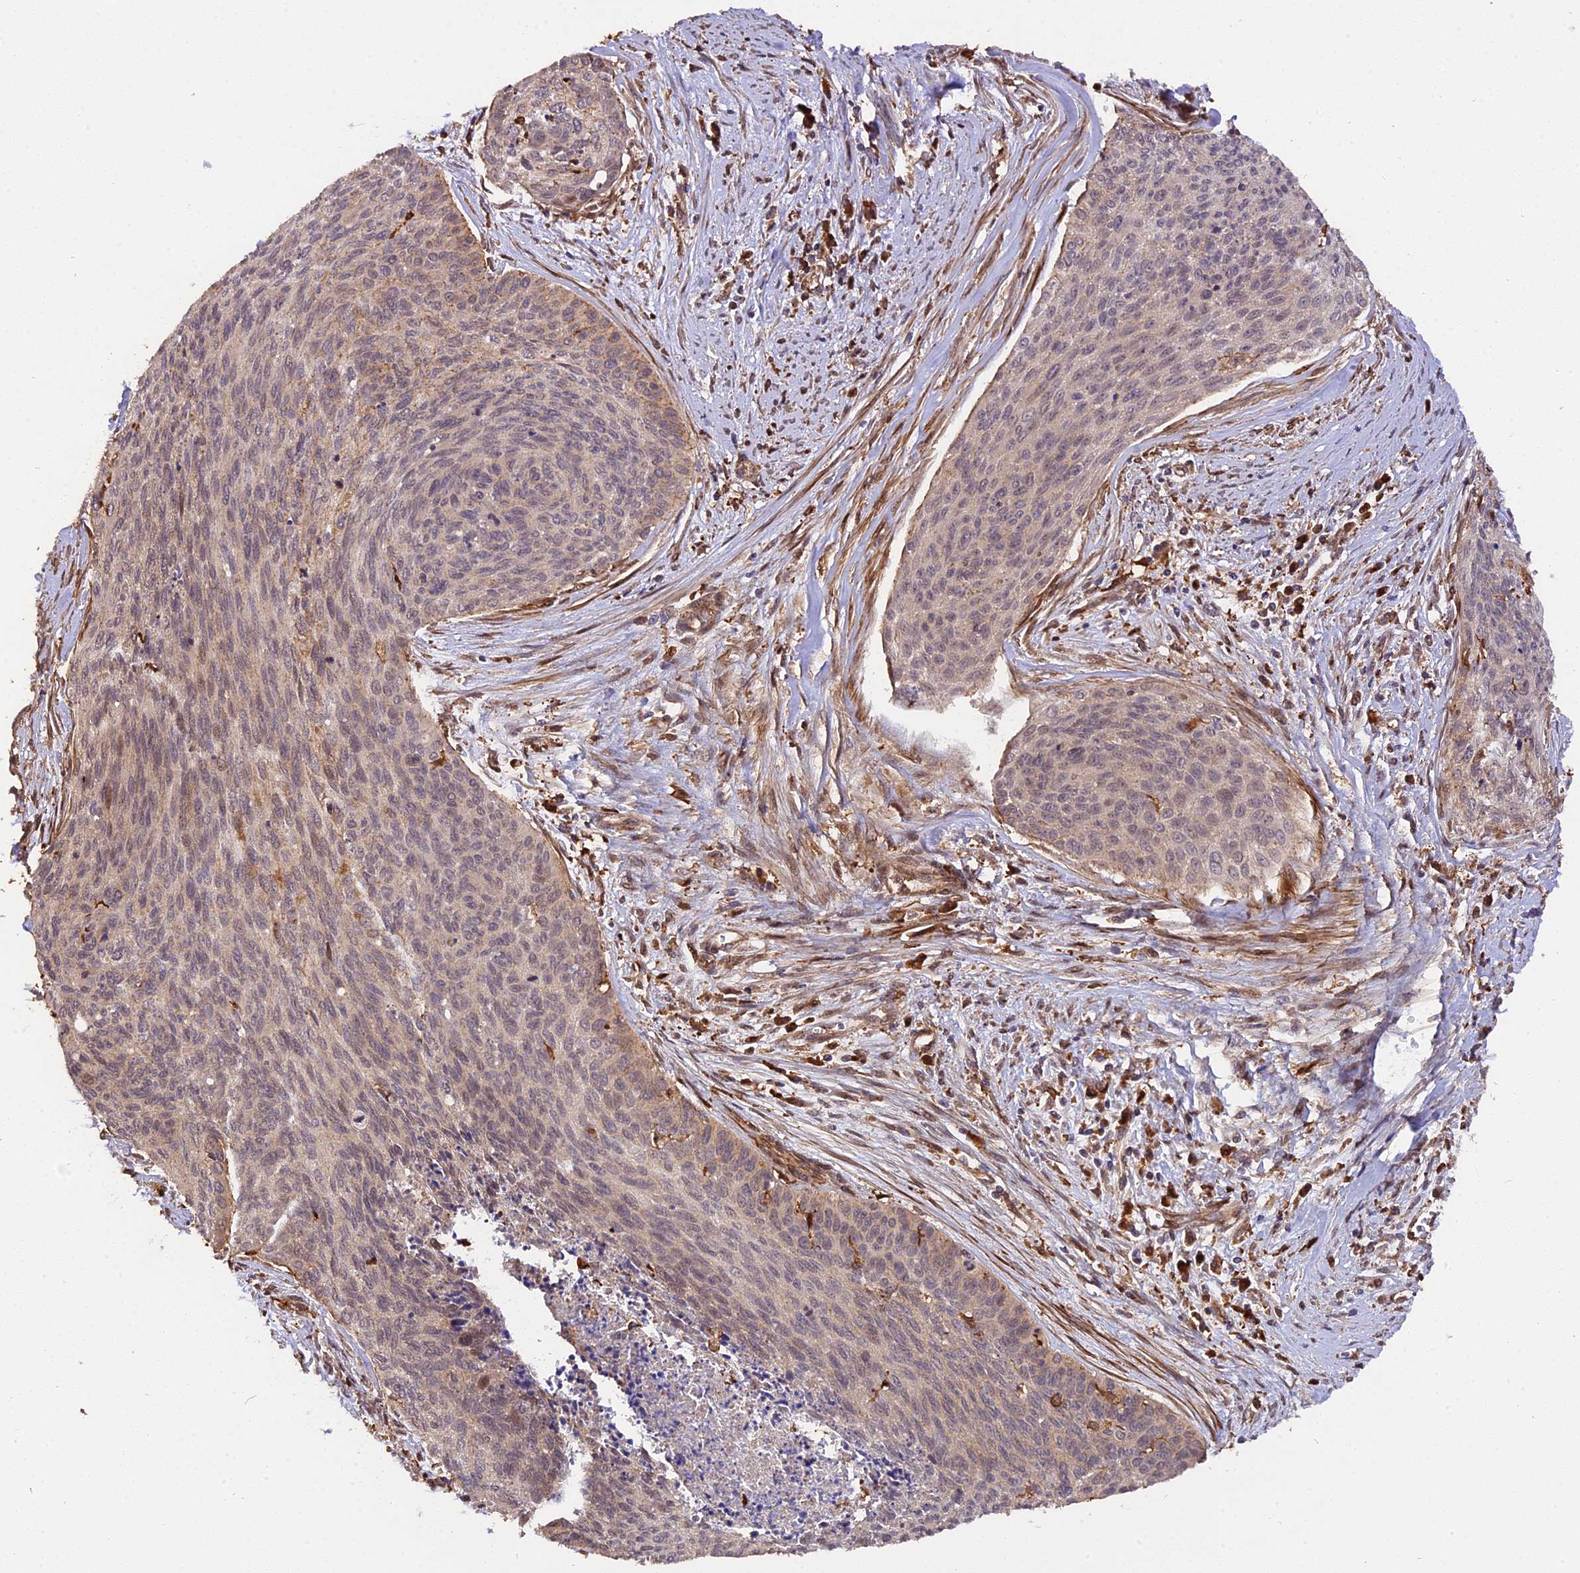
{"staining": {"intensity": "negative", "quantity": "none", "location": "none"}, "tissue": "cervical cancer", "cell_type": "Tumor cells", "image_type": "cancer", "snomed": [{"axis": "morphology", "description": "Squamous cell carcinoma, NOS"}, {"axis": "topography", "description": "Cervix"}], "caption": "This is an immunohistochemistry (IHC) photomicrograph of human cervical squamous cell carcinoma. There is no positivity in tumor cells.", "gene": "HERPUD1", "patient": {"sex": "female", "age": 55}}